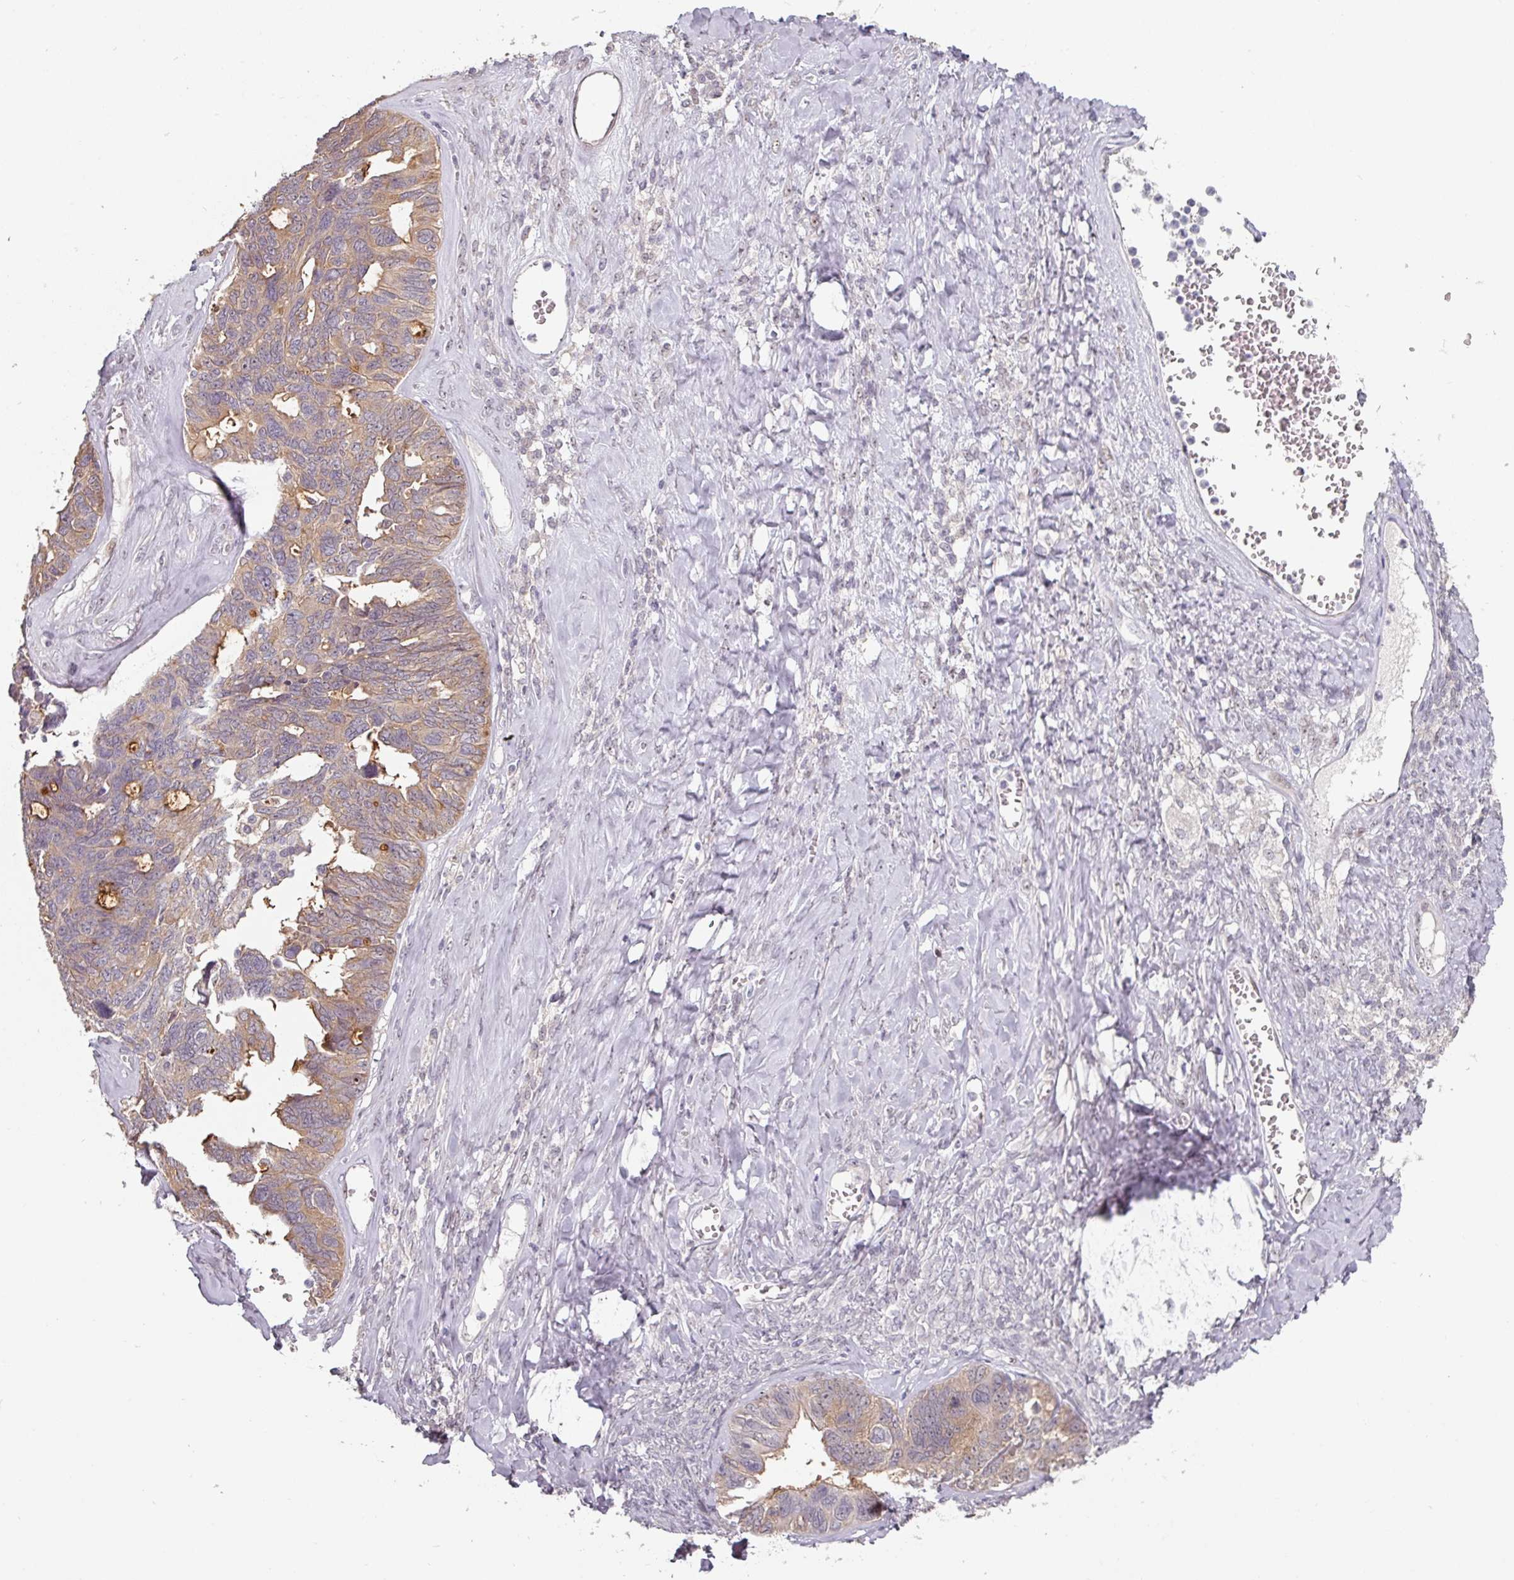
{"staining": {"intensity": "weak", "quantity": "25%-75%", "location": "cytoplasmic/membranous"}, "tissue": "ovarian cancer", "cell_type": "Tumor cells", "image_type": "cancer", "snomed": [{"axis": "morphology", "description": "Cystadenocarcinoma, serous, NOS"}, {"axis": "topography", "description": "Ovary"}], "caption": "Protein analysis of ovarian serous cystadenocarcinoma tissue demonstrates weak cytoplasmic/membranous staining in about 25%-75% of tumor cells.", "gene": "ZBTB6", "patient": {"sex": "female", "age": 79}}